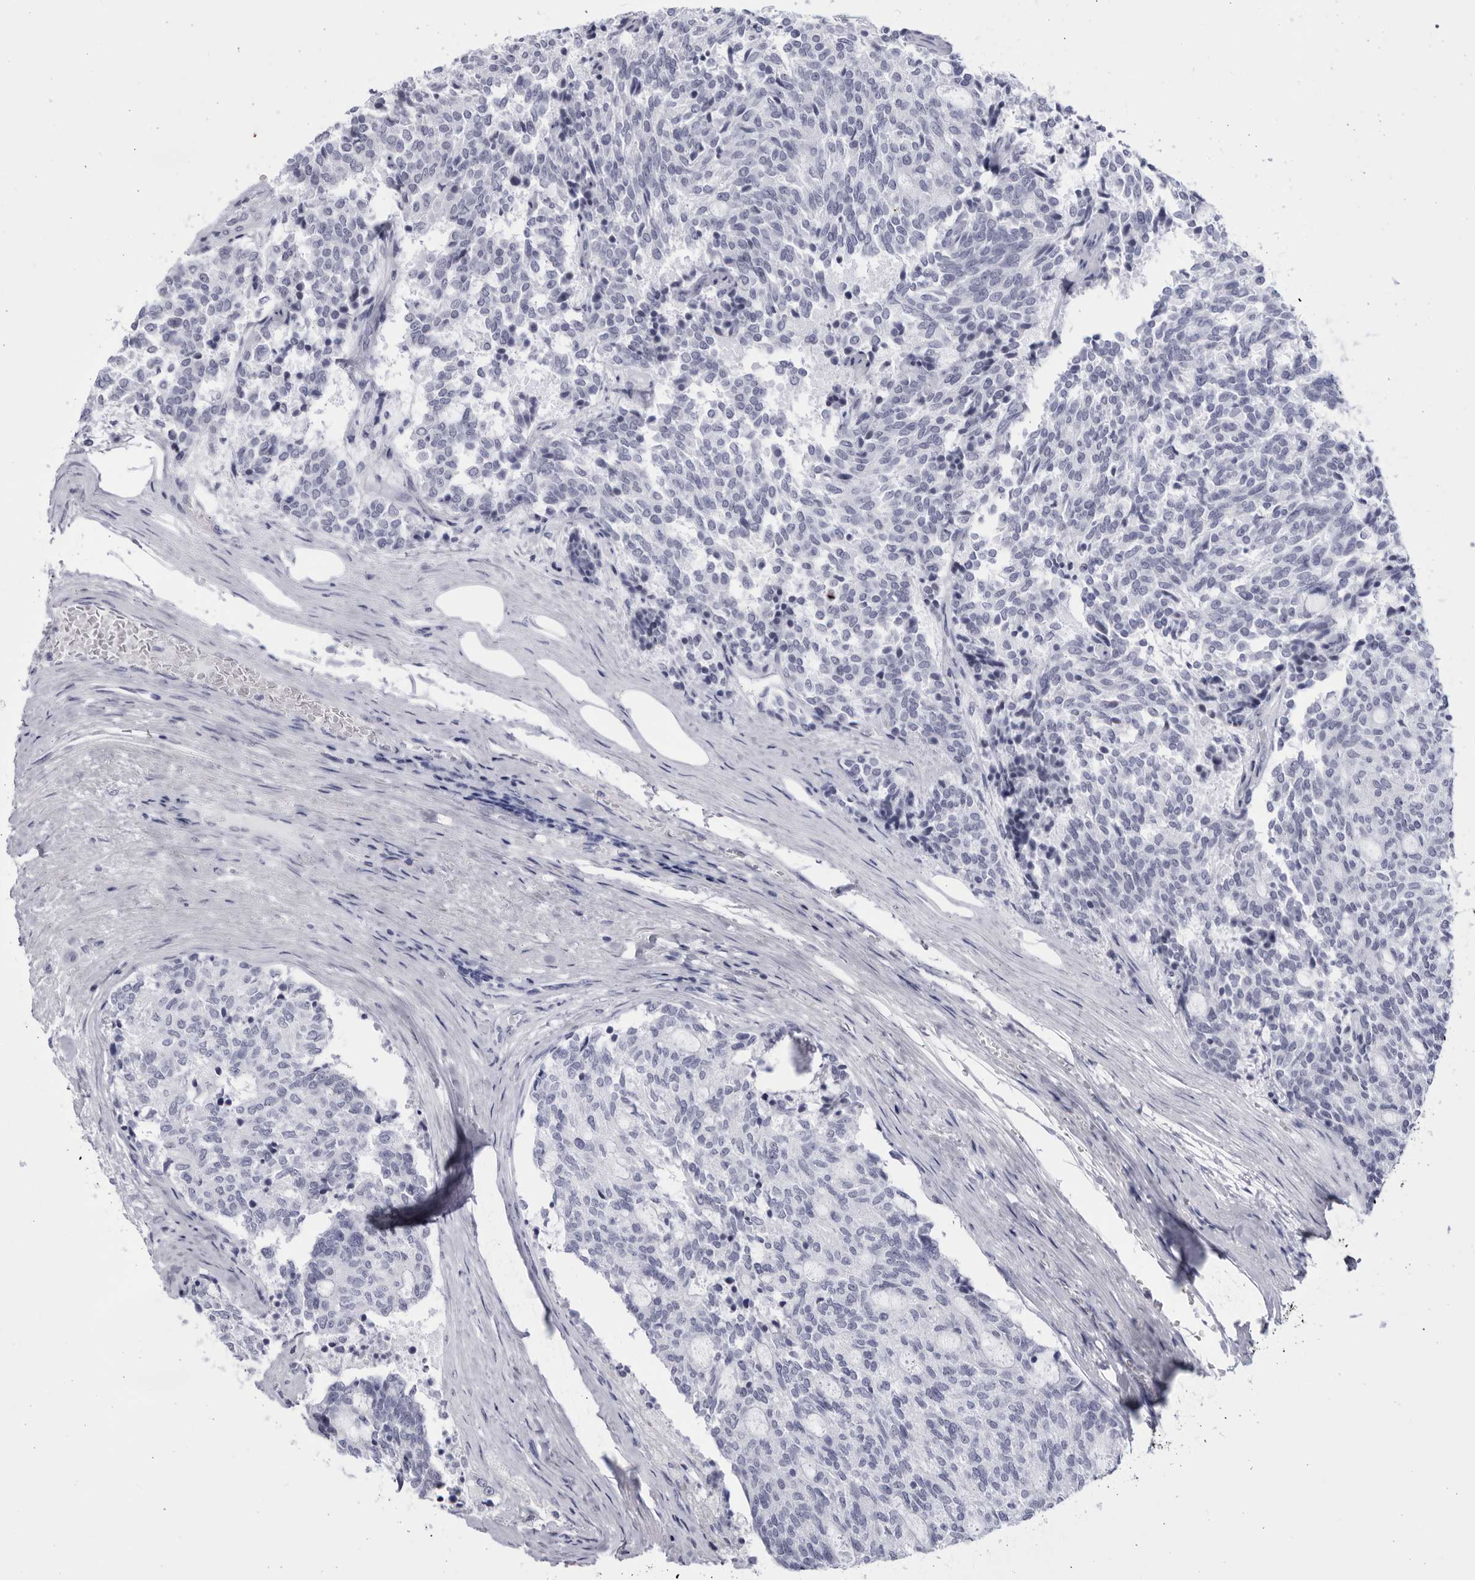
{"staining": {"intensity": "negative", "quantity": "none", "location": "none"}, "tissue": "carcinoid", "cell_type": "Tumor cells", "image_type": "cancer", "snomed": [{"axis": "morphology", "description": "Carcinoid, malignant, NOS"}, {"axis": "topography", "description": "Pancreas"}], "caption": "A high-resolution photomicrograph shows immunohistochemistry staining of malignant carcinoid, which reveals no significant expression in tumor cells.", "gene": "CCDC181", "patient": {"sex": "female", "age": 54}}